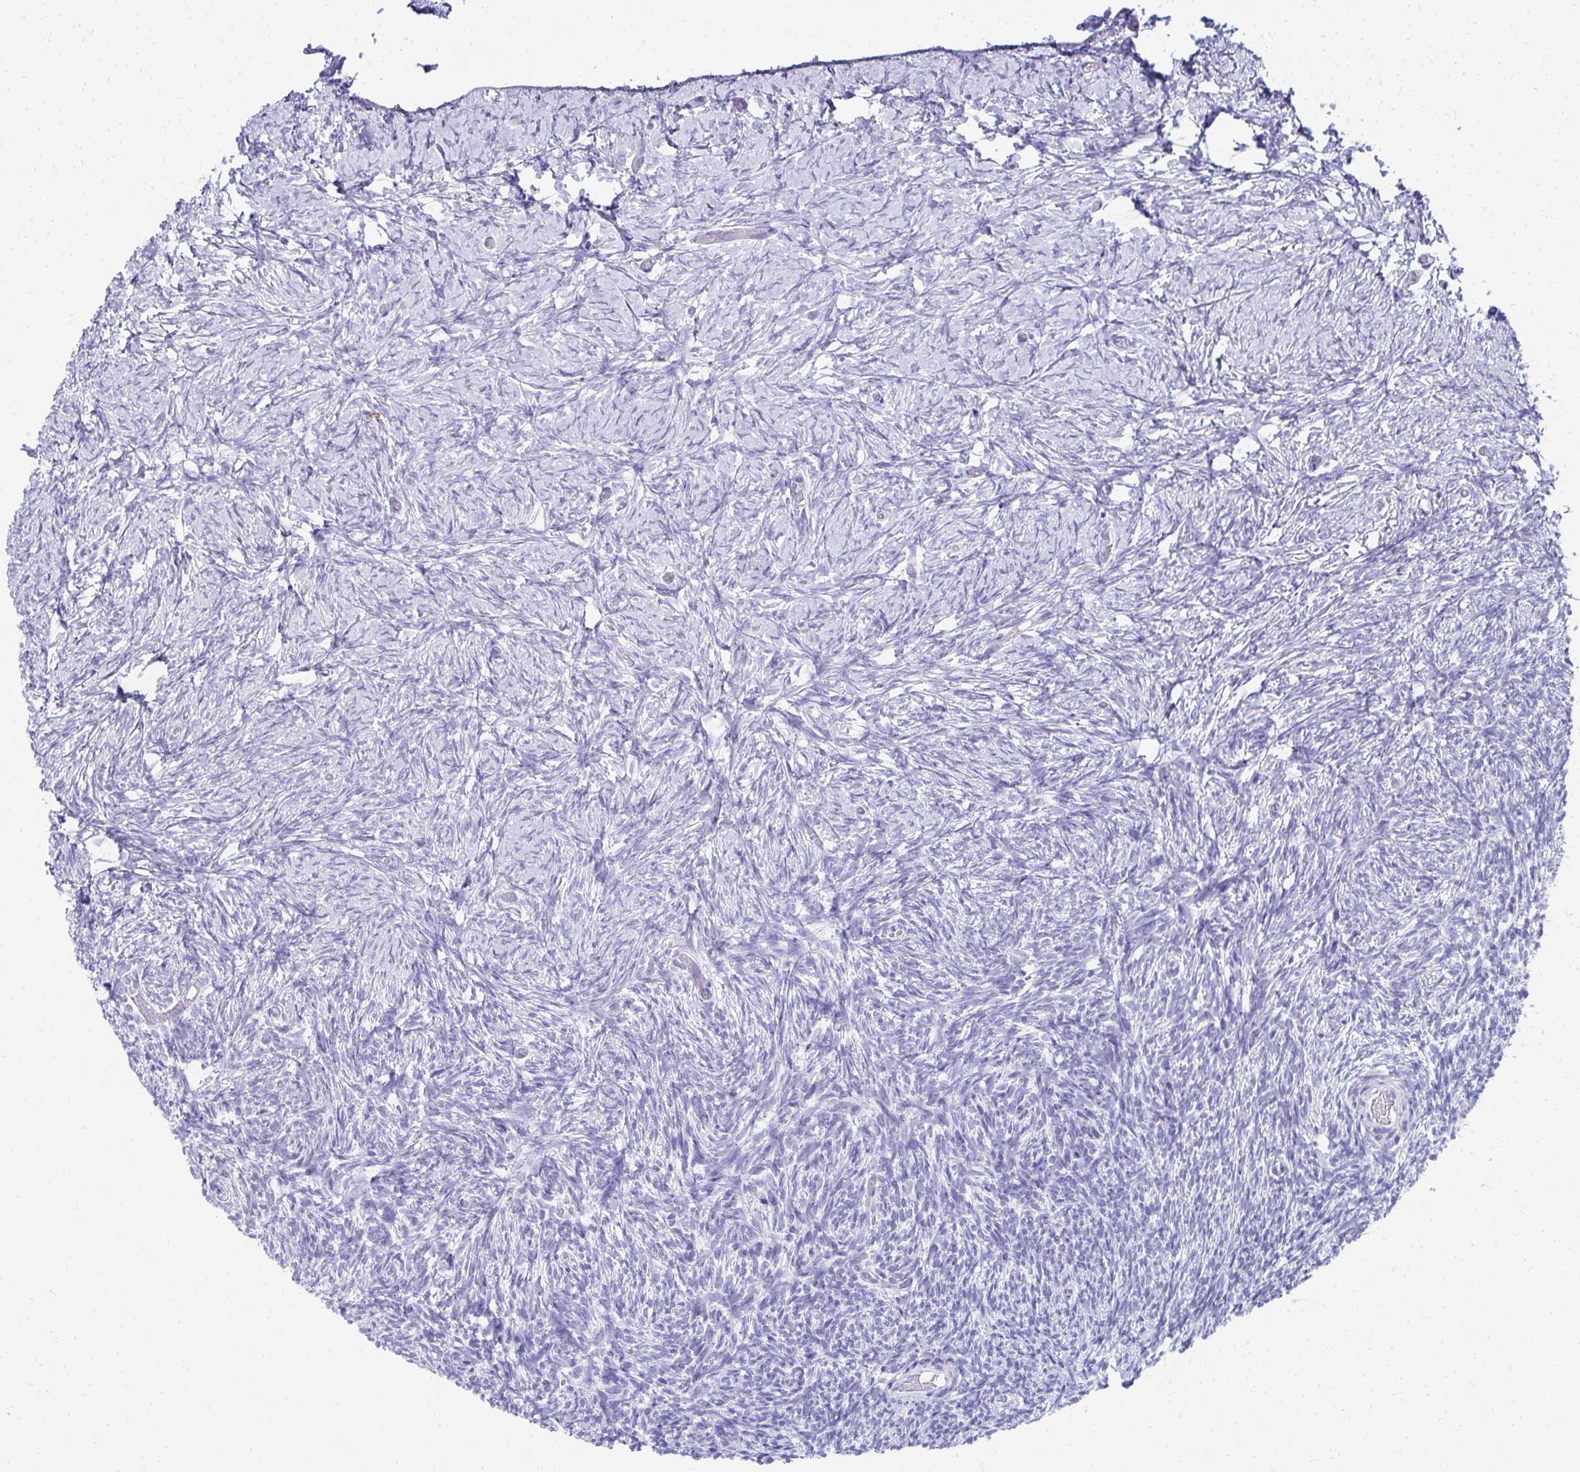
{"staining": {"intensity": "negative", "quantity": "none", "location": "none"}, "tissue": "ovary", "cell_type": "Follicle cells", "image_type": "normal", "snomed": [{"axis": "morphology", "description": "Normal tissue, NOS"}, {"axis": "topography", "description": "Ovary"}], "caption": "Benign ovary was stained to show a protein in brown. There is no significant staining in follicle cells. (Brightfield microscopy of DAB (3,3'-diaminobenzidine) immunohistochemistry (IHC) at high magnification).", "gene": "SEC14L3", "patient": {"sex": "female", "age": 39}}